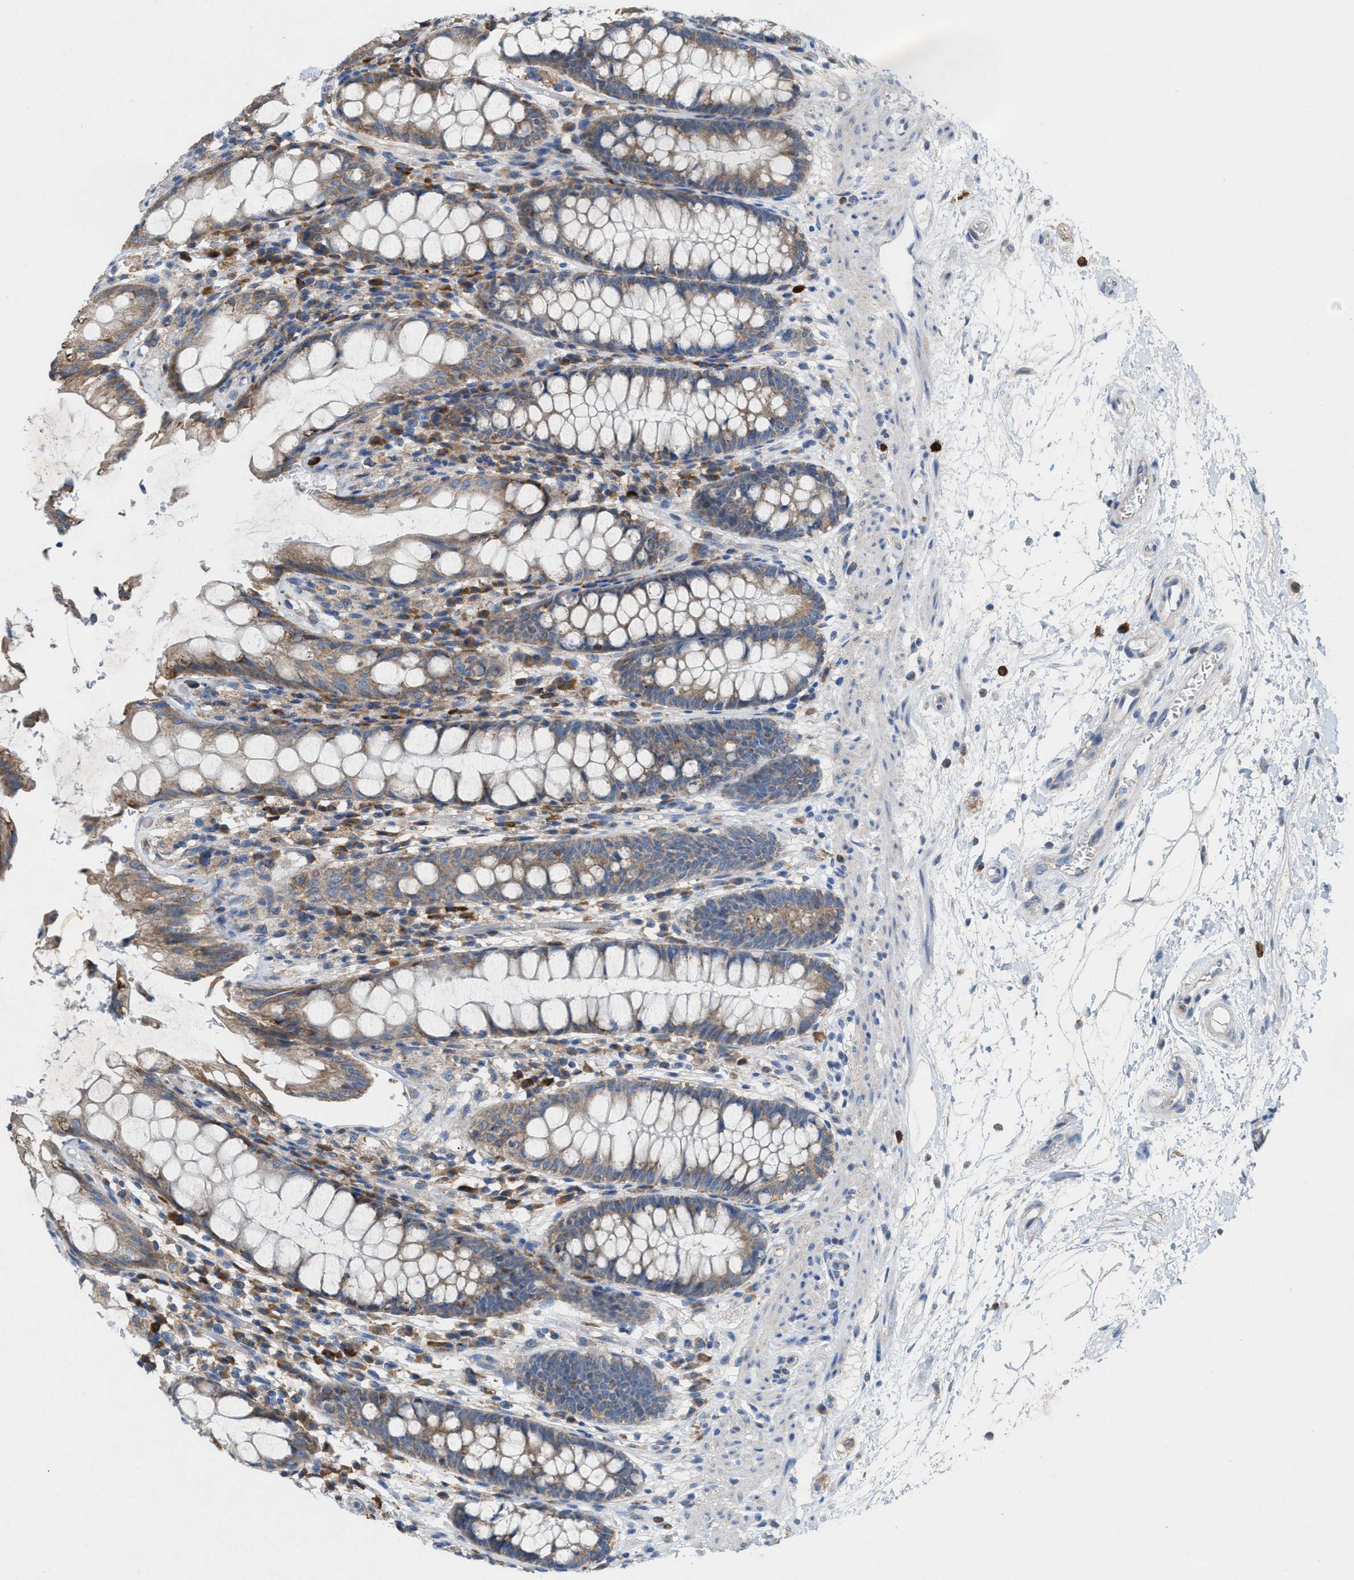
{"staining": {"intensity": "weak", "quantity": ">75%", "location": "cytoplasmic/membranous"}, "tissue": "rectum", "cell_type": "Glandular cells", "image_type": "normal", "snomed": [{"axis": "morphology", "description": "Normal tissue, NOS"}, {"axis": "topography", "description": "Rectum"}], "caption": "About >75% of glandular cells in normal rectum exhibit weak cytoplasmic/membranous protein staining as visualized by brown immunohistochemical staining.", "gene": "DYNC2I1", "patient": {"sex": "male", "age": 64}}